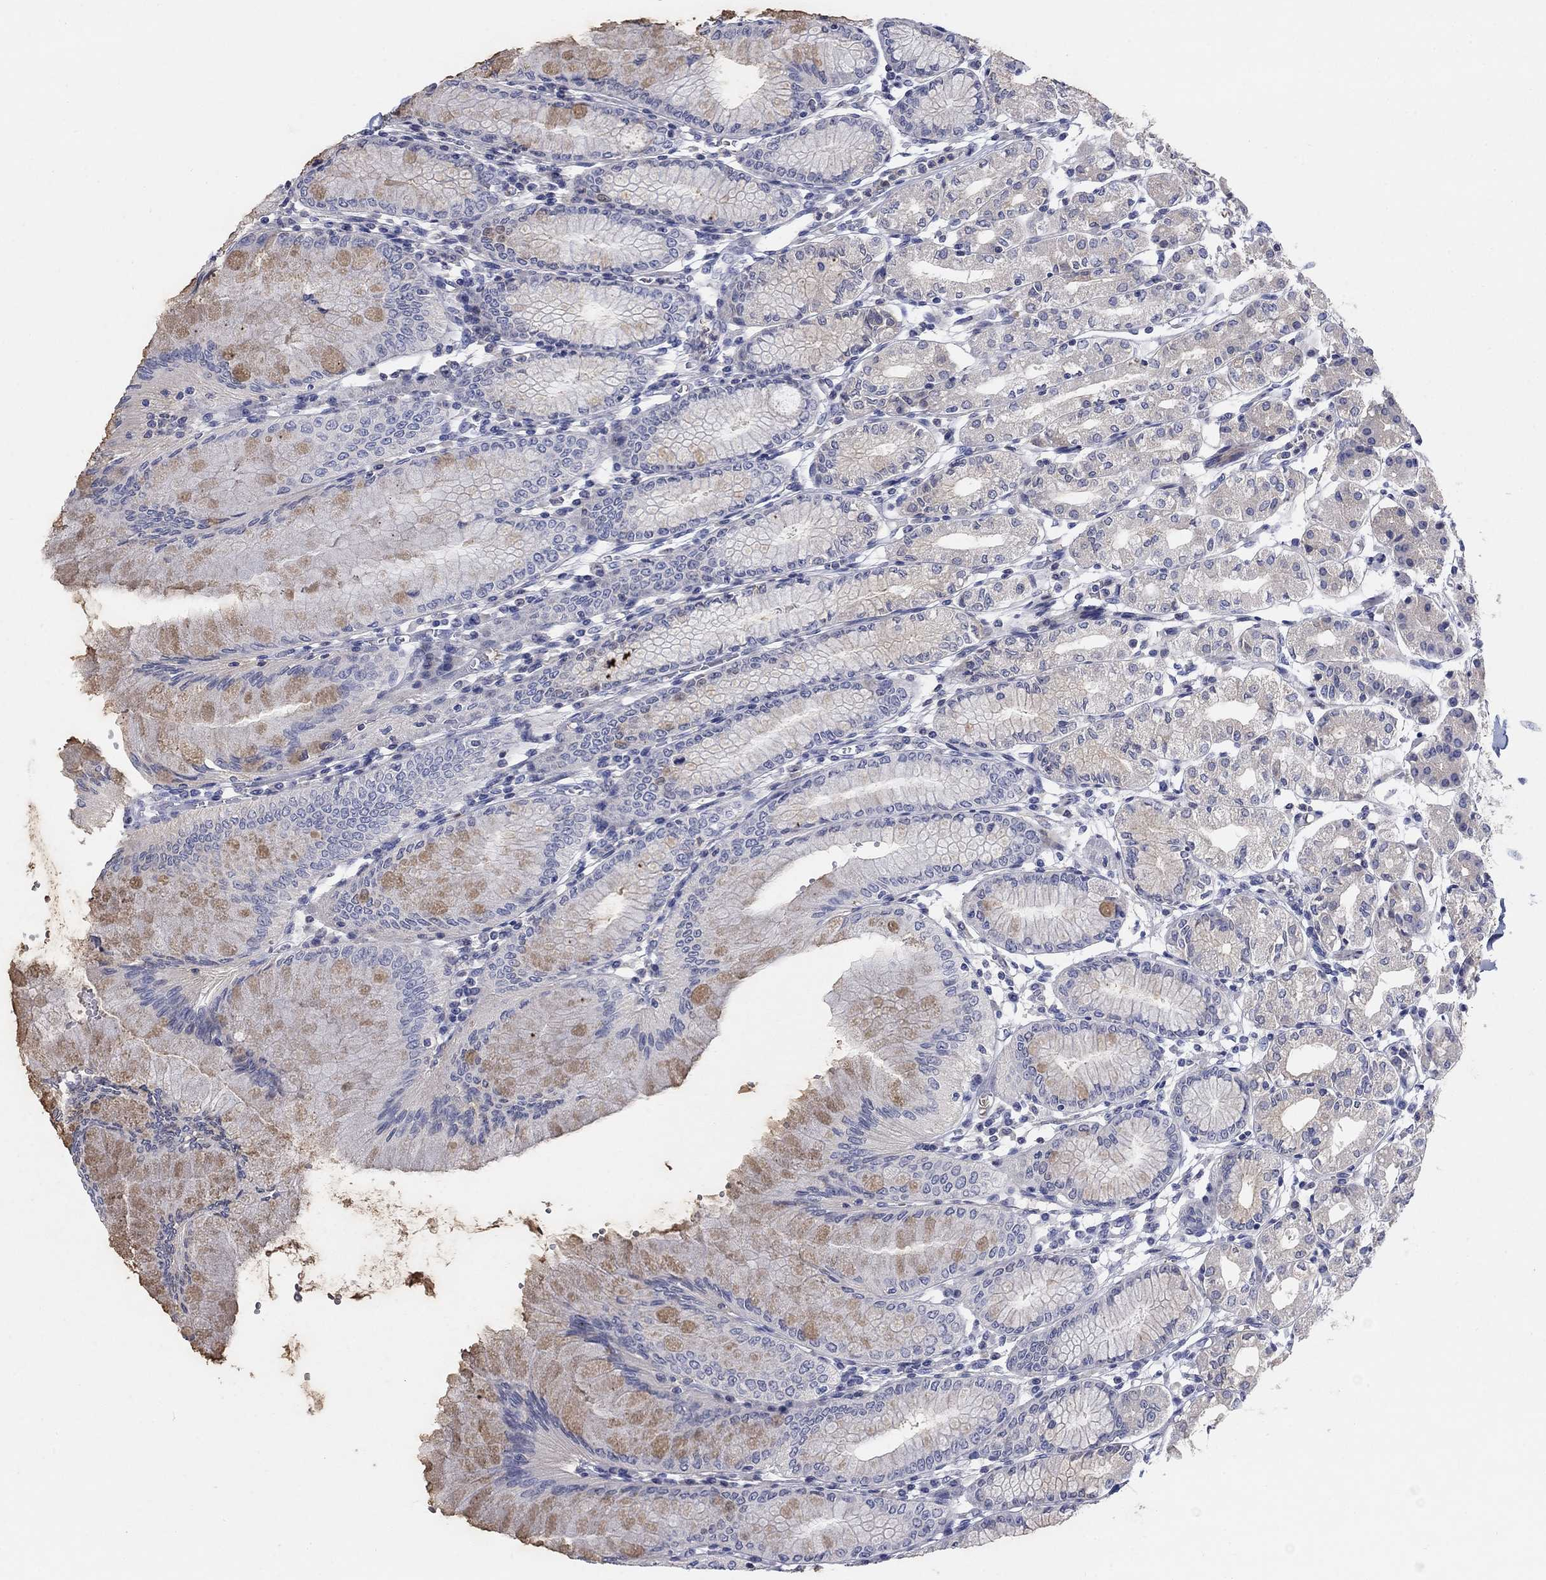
{"staining": {"intensity": "moderate", "quantity": "<25%", "location": "cytoplasmic/membranous"}, "tissue": "stomach", "cell_type": "Glandular cells", "image_type": "normal", "snomed": [{"axis": "morphology", "description": "Normal tissue, NOS"}, {"axis": "topography", "description": "Skeletal muscle"}, {"axis": "topography", "description": "Stomach"}], "caption": "This micrograph reveals unremarkable stomach stained with IHC to label a protein in brown. The cytoplasmic/membranous of glandular cells show moderate positivity for the protein. Nuclei are counter-stained blue.", "gene": "TMEM249", "patient": {"sex": "female", "age": 57}}